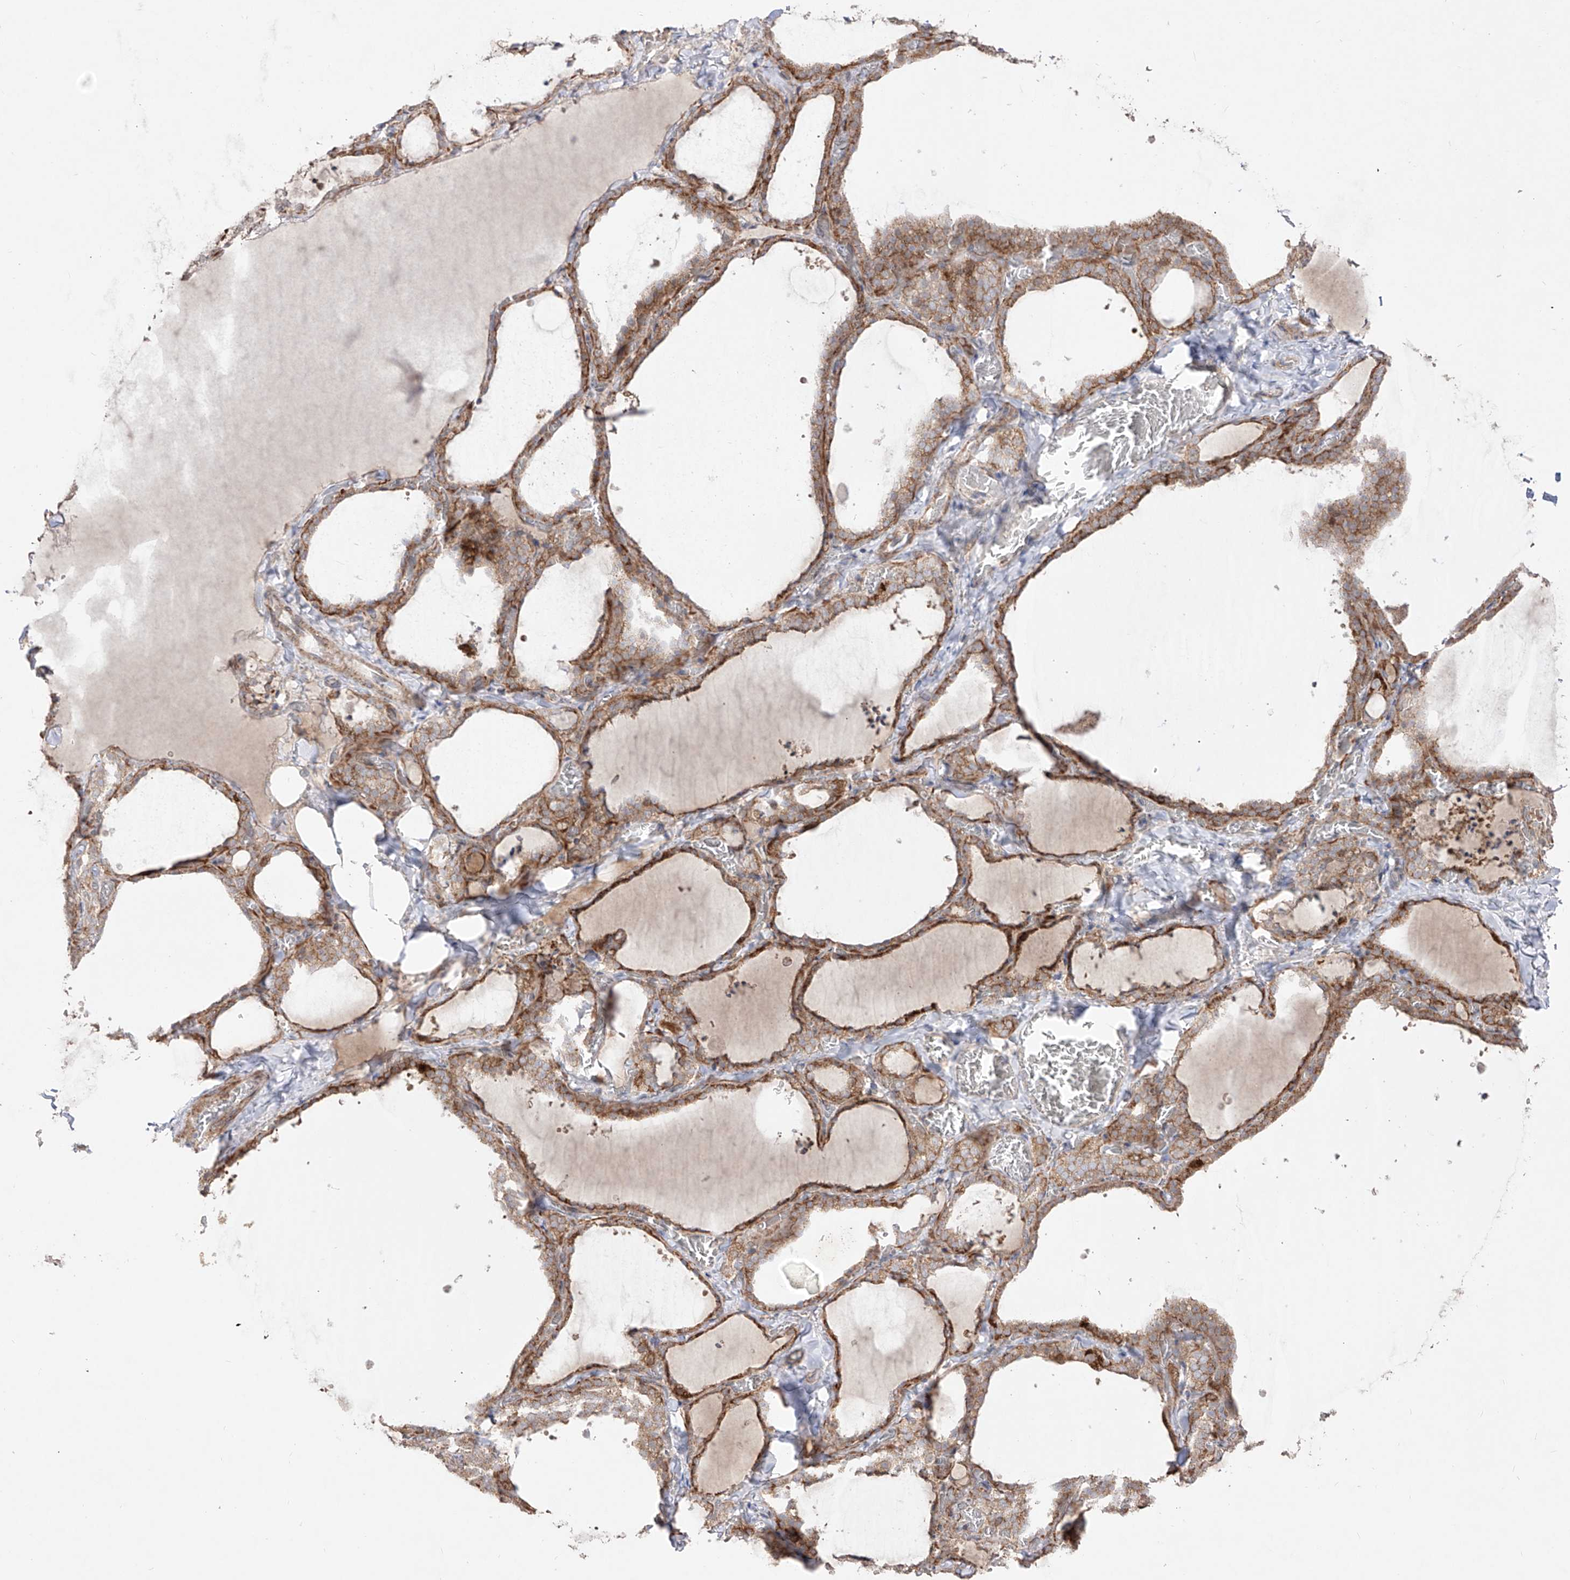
{"staining": {"intensity": "moderate", "quantity": ">75%", "location": "cytoplasmic/membranous"}, "tissue": "thyroid gland", "cell_type": "Glandular cells", "image_type": "normal", "snomed": [{"axis": "morphology", "description": "Normal tissue, NOS"}, {"axis": "topography", "description": "Thyroid gland"}], "caption": "Thyroid gland was stained to show a protein in brown. There is medium levels of moderate cytoplasmic/membranous positivity in approximately >75% of glandular cells.", "gene": "YKT6", "patient": {"sex": "female", "age": 22}}